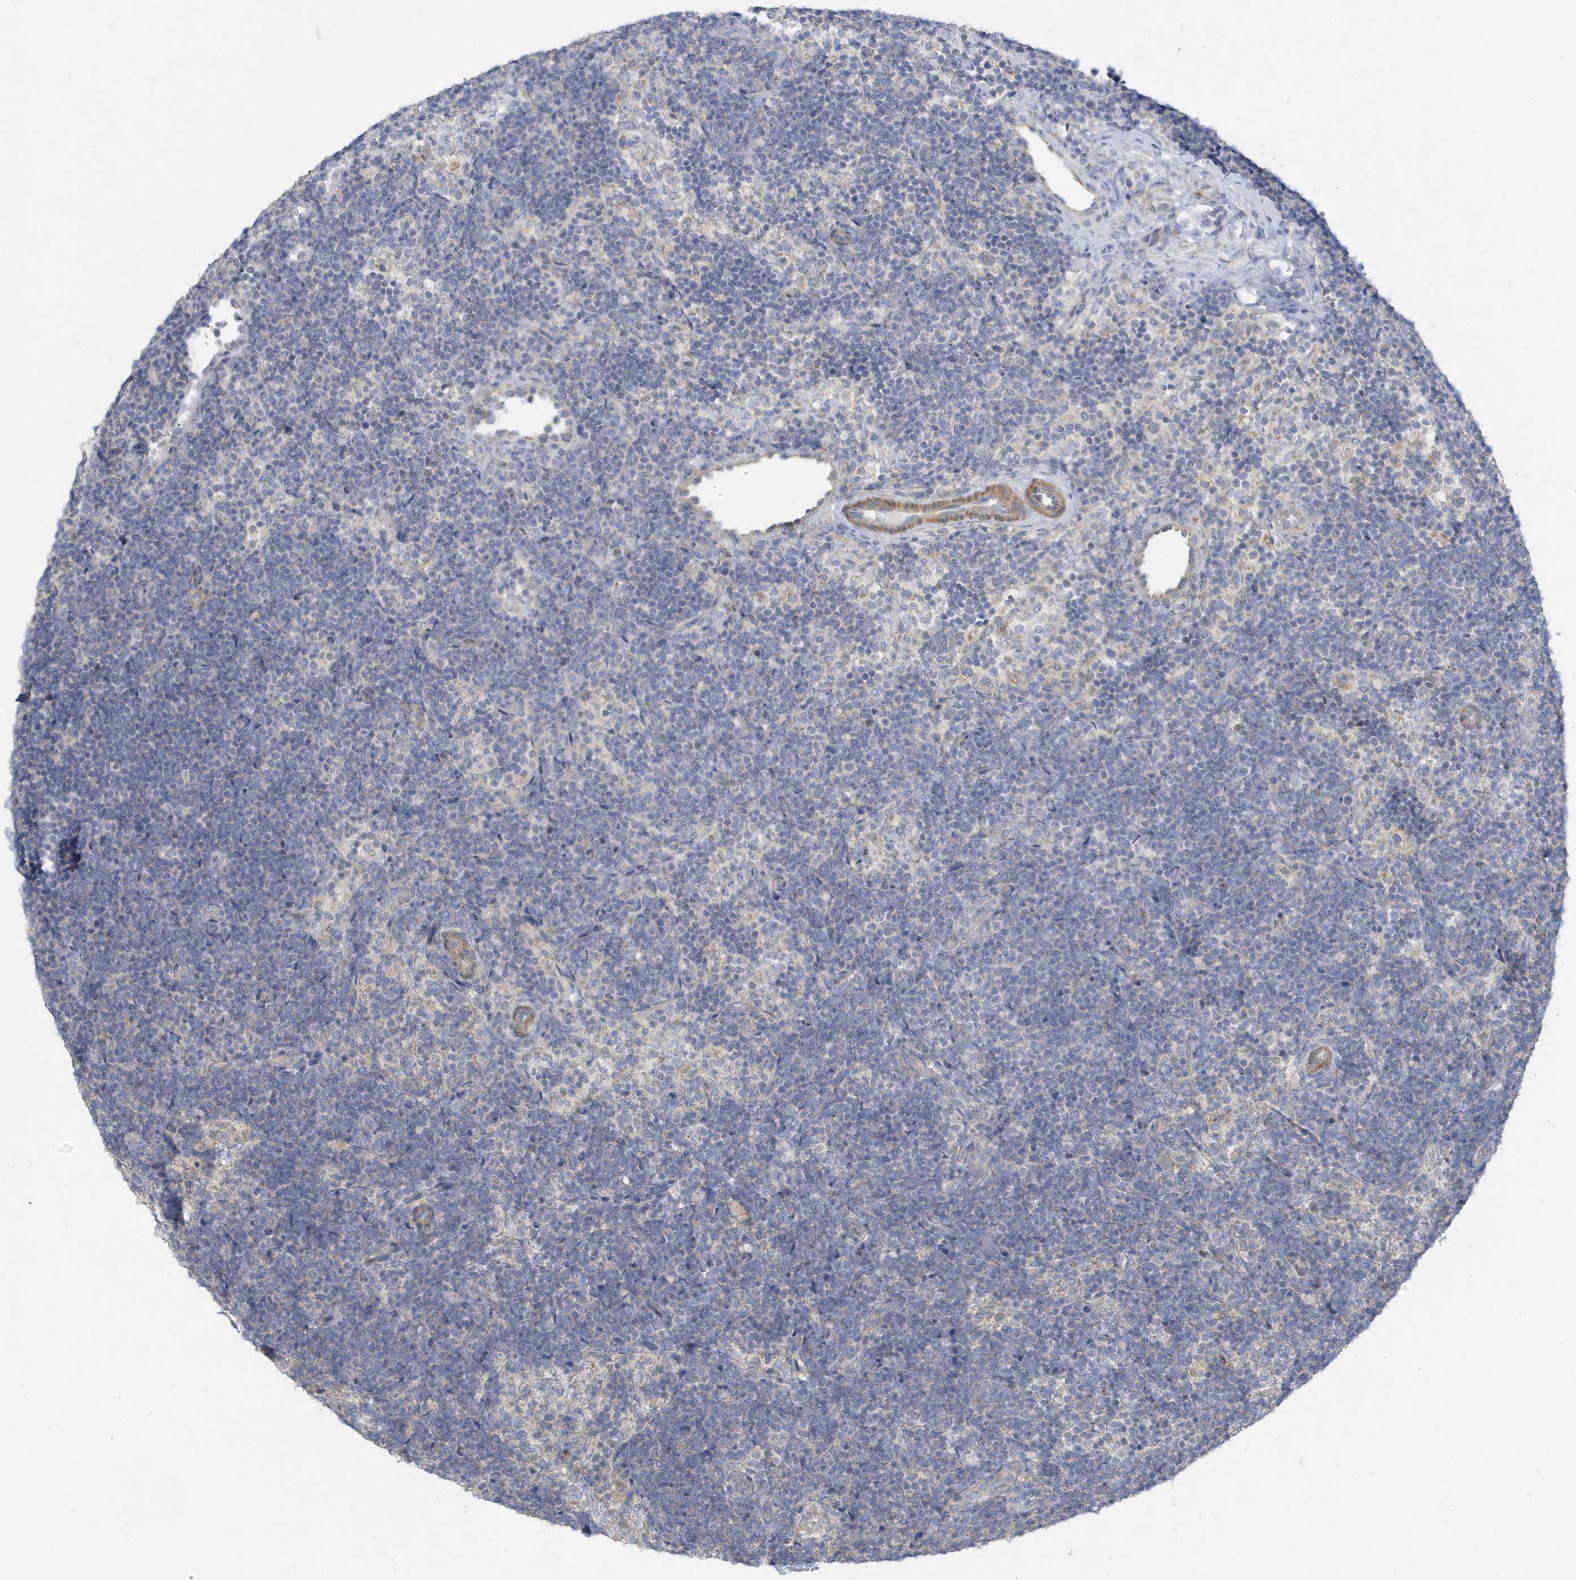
{"staining": {"intensity": "negative", "quantity": "none", "location": "none"}, "tissue": "lymph node", "cell_type": "Germinal center cells", "image_type": "normal", "snomed": [{"axis": "morphology", "description": "Normal tissue, NOS"}, {"axis": "topography", "description": "Lymph node"}], "caption": "Immunohistochemistry (IHC) of normal human lymph node demonstrates no positivity in germinal center cells. (DAB (3,3'-diaminobenzidine) IHC visualized using brightfield microscopy, high magnification).", "gene": "ATP13A5", "patient": {"sex": "female", "age": 22}}